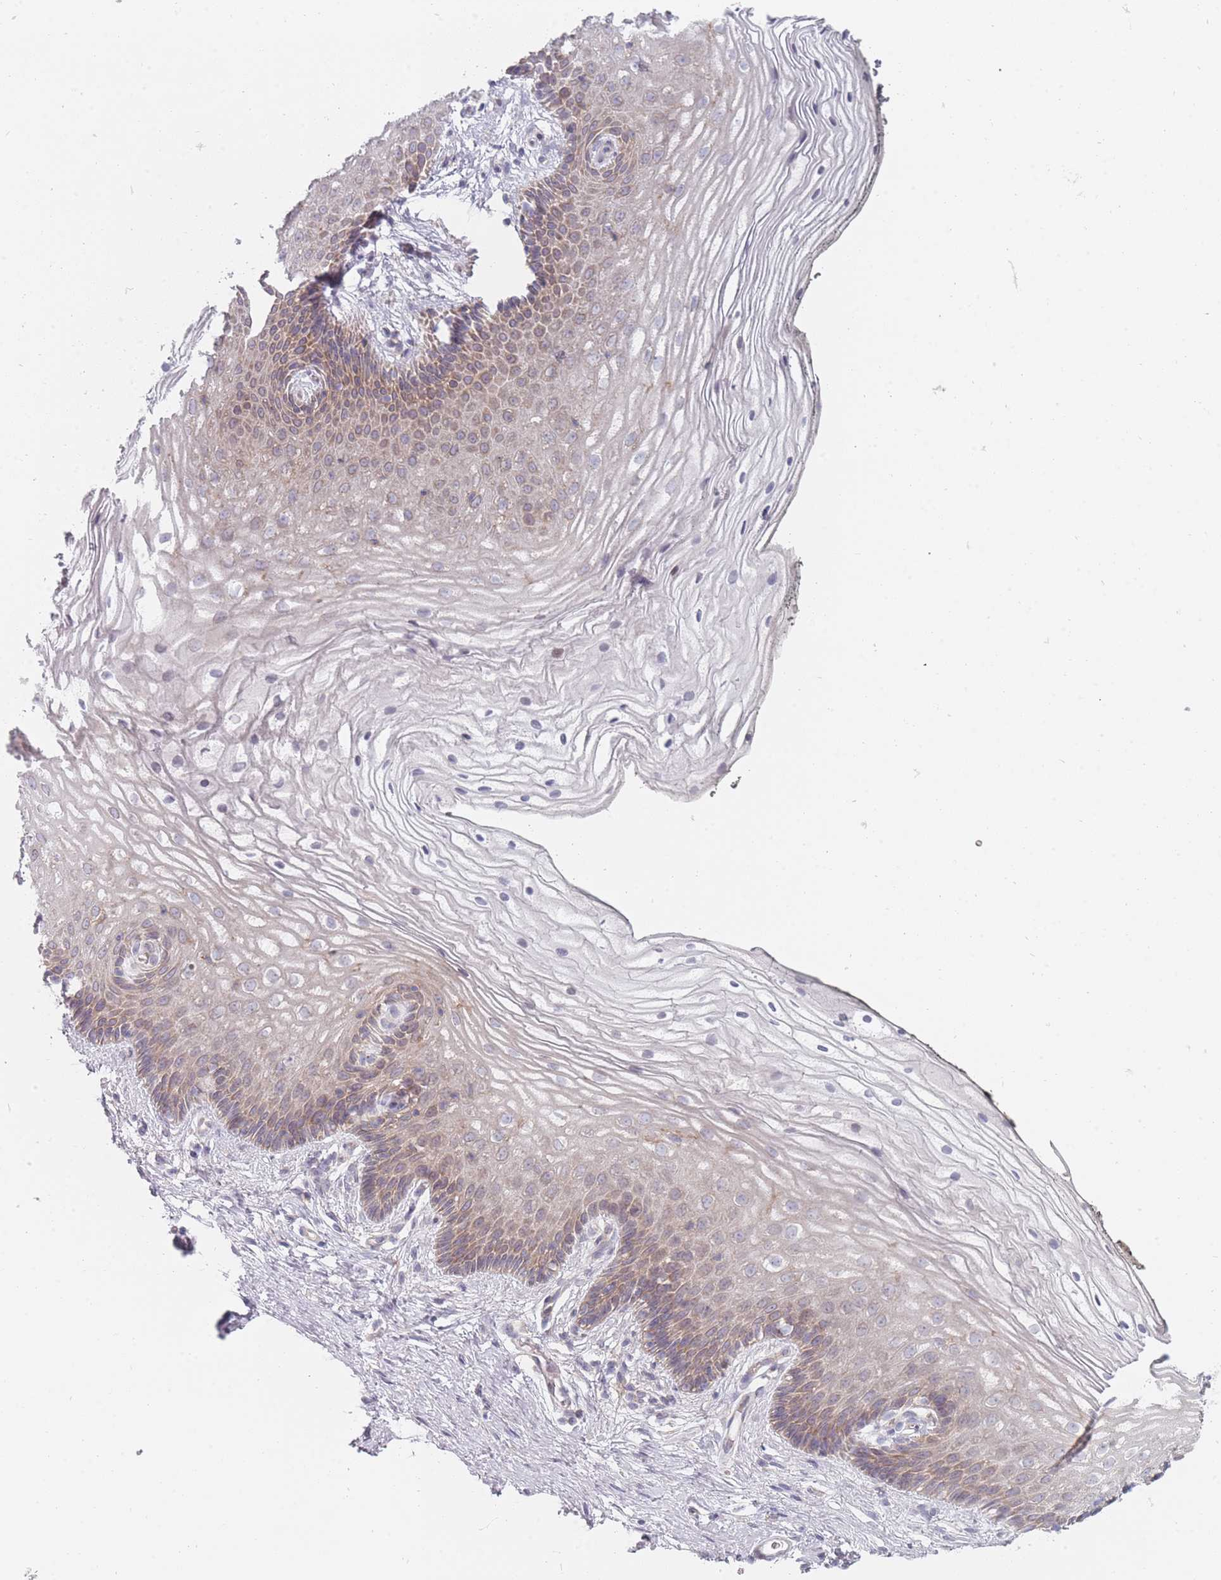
{"staining": {"intensity": "weak", "quantity": "25%-75%", "location": "cytoplasmic/membranous"}, "tissue": "vagina", "cell_type": "Squamous epithelial cells", "image_type": "normal", "snomed": [{"axis": "morphology", "description": "Normal tissue, NOS"}, {"axis": "topography", "description": "Vagina"}], "caption": "Protein staining displays weak cytoplasmic/membranous staining in approximately 25%-75% of squamous epithelial cells in unremarkable vagina.", "gene": "PCDH12", "patient": {"sex": "female", "age": 47}}